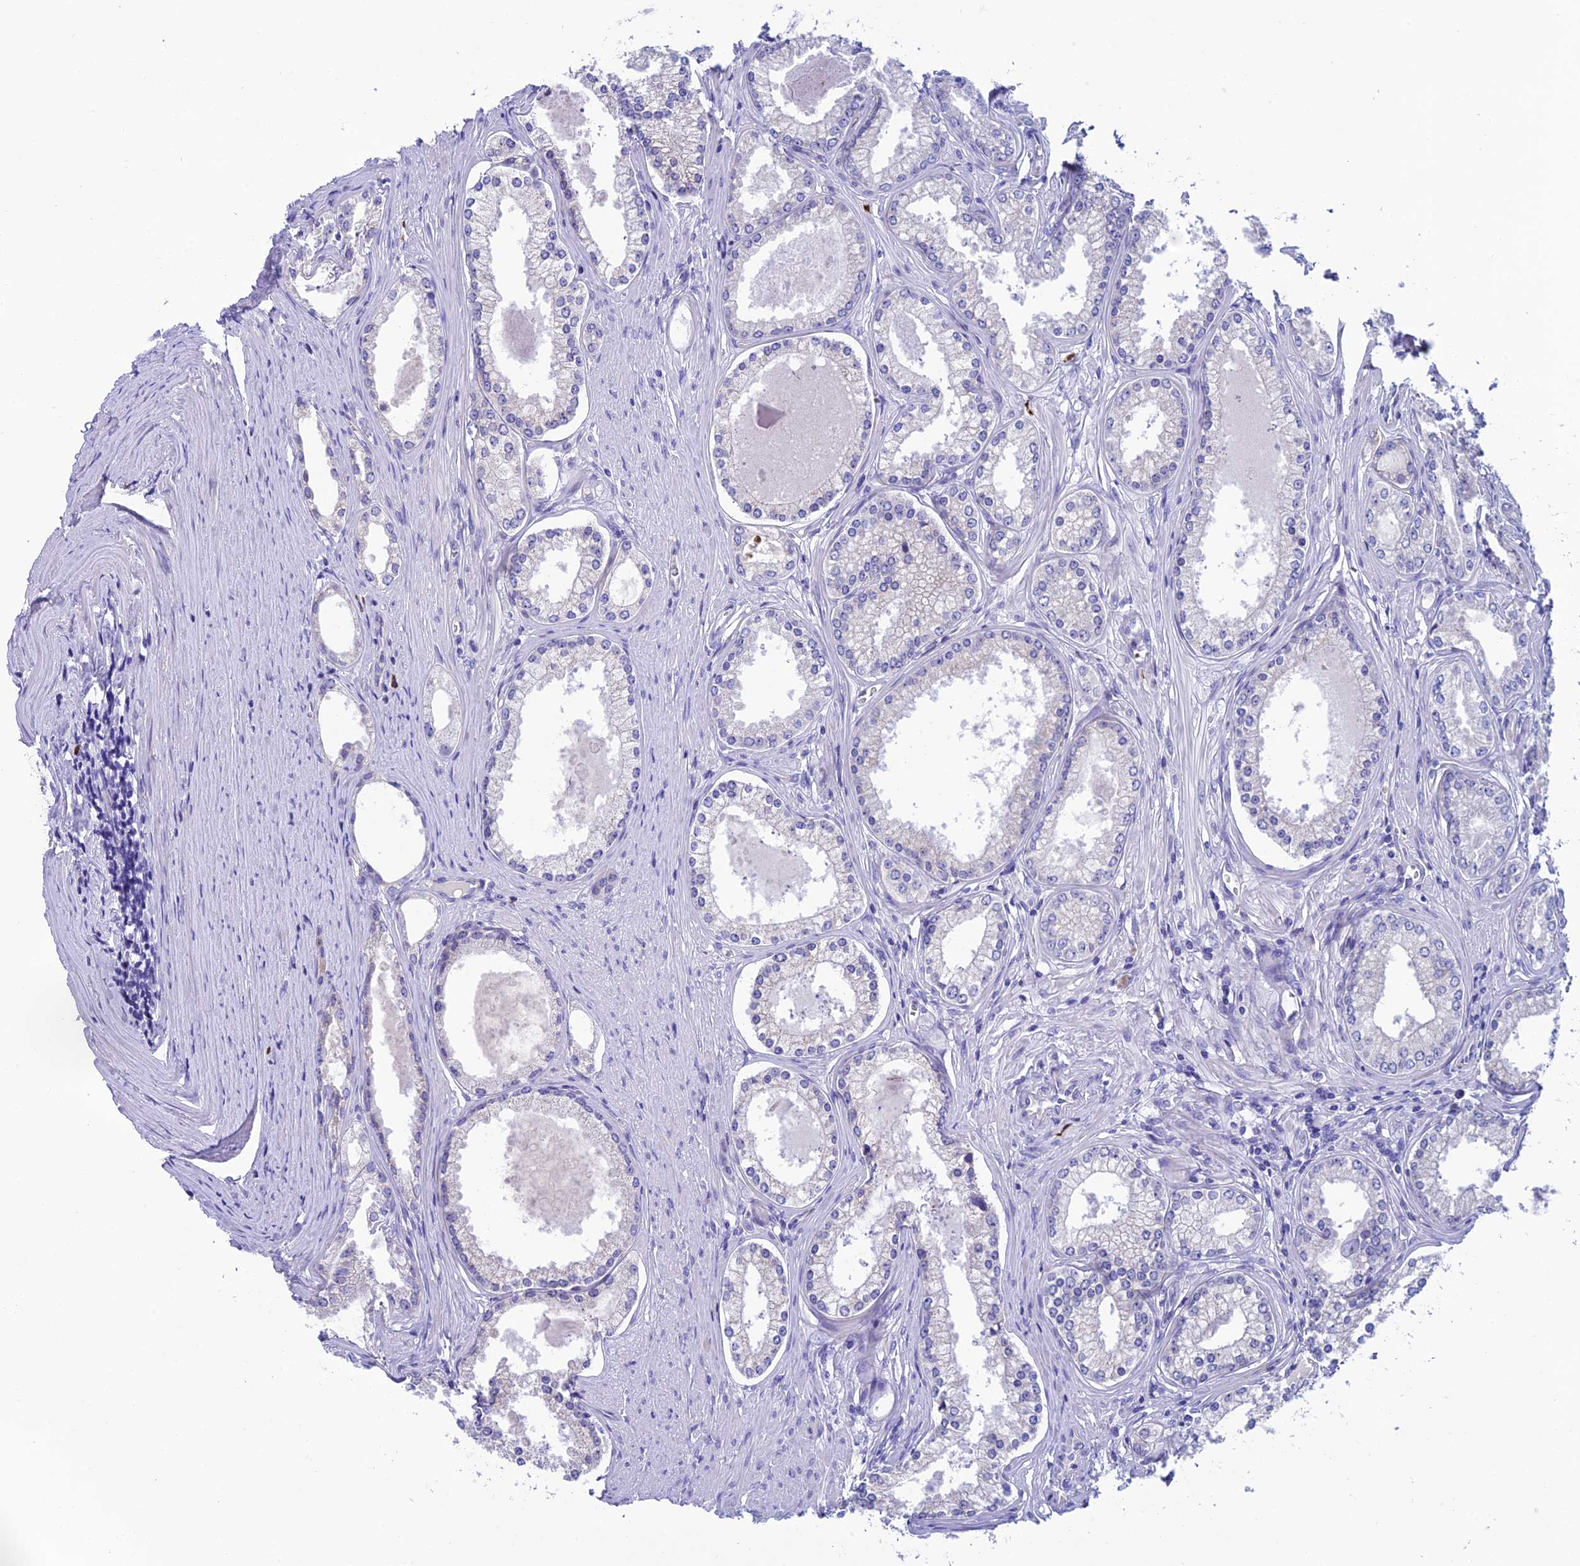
{"staining": {"intensity": "negative", "quantity": "none", "location": "none"}, "tissue": "prostate cancer", "cell_type": "Tumor cells", "image_type": "cancer", "snomed": [{"axis": "morphology", "description": "Adenocarcinoma, High grade"}, {"axis": "topography", "description": "Prostate"}], "caption": "Immunohistochemical staining of prostate cancer demonstrates no significant positivity in tumor cells.", "gene": "MACIR", "patient": {"sex": "male", "age": 68}}